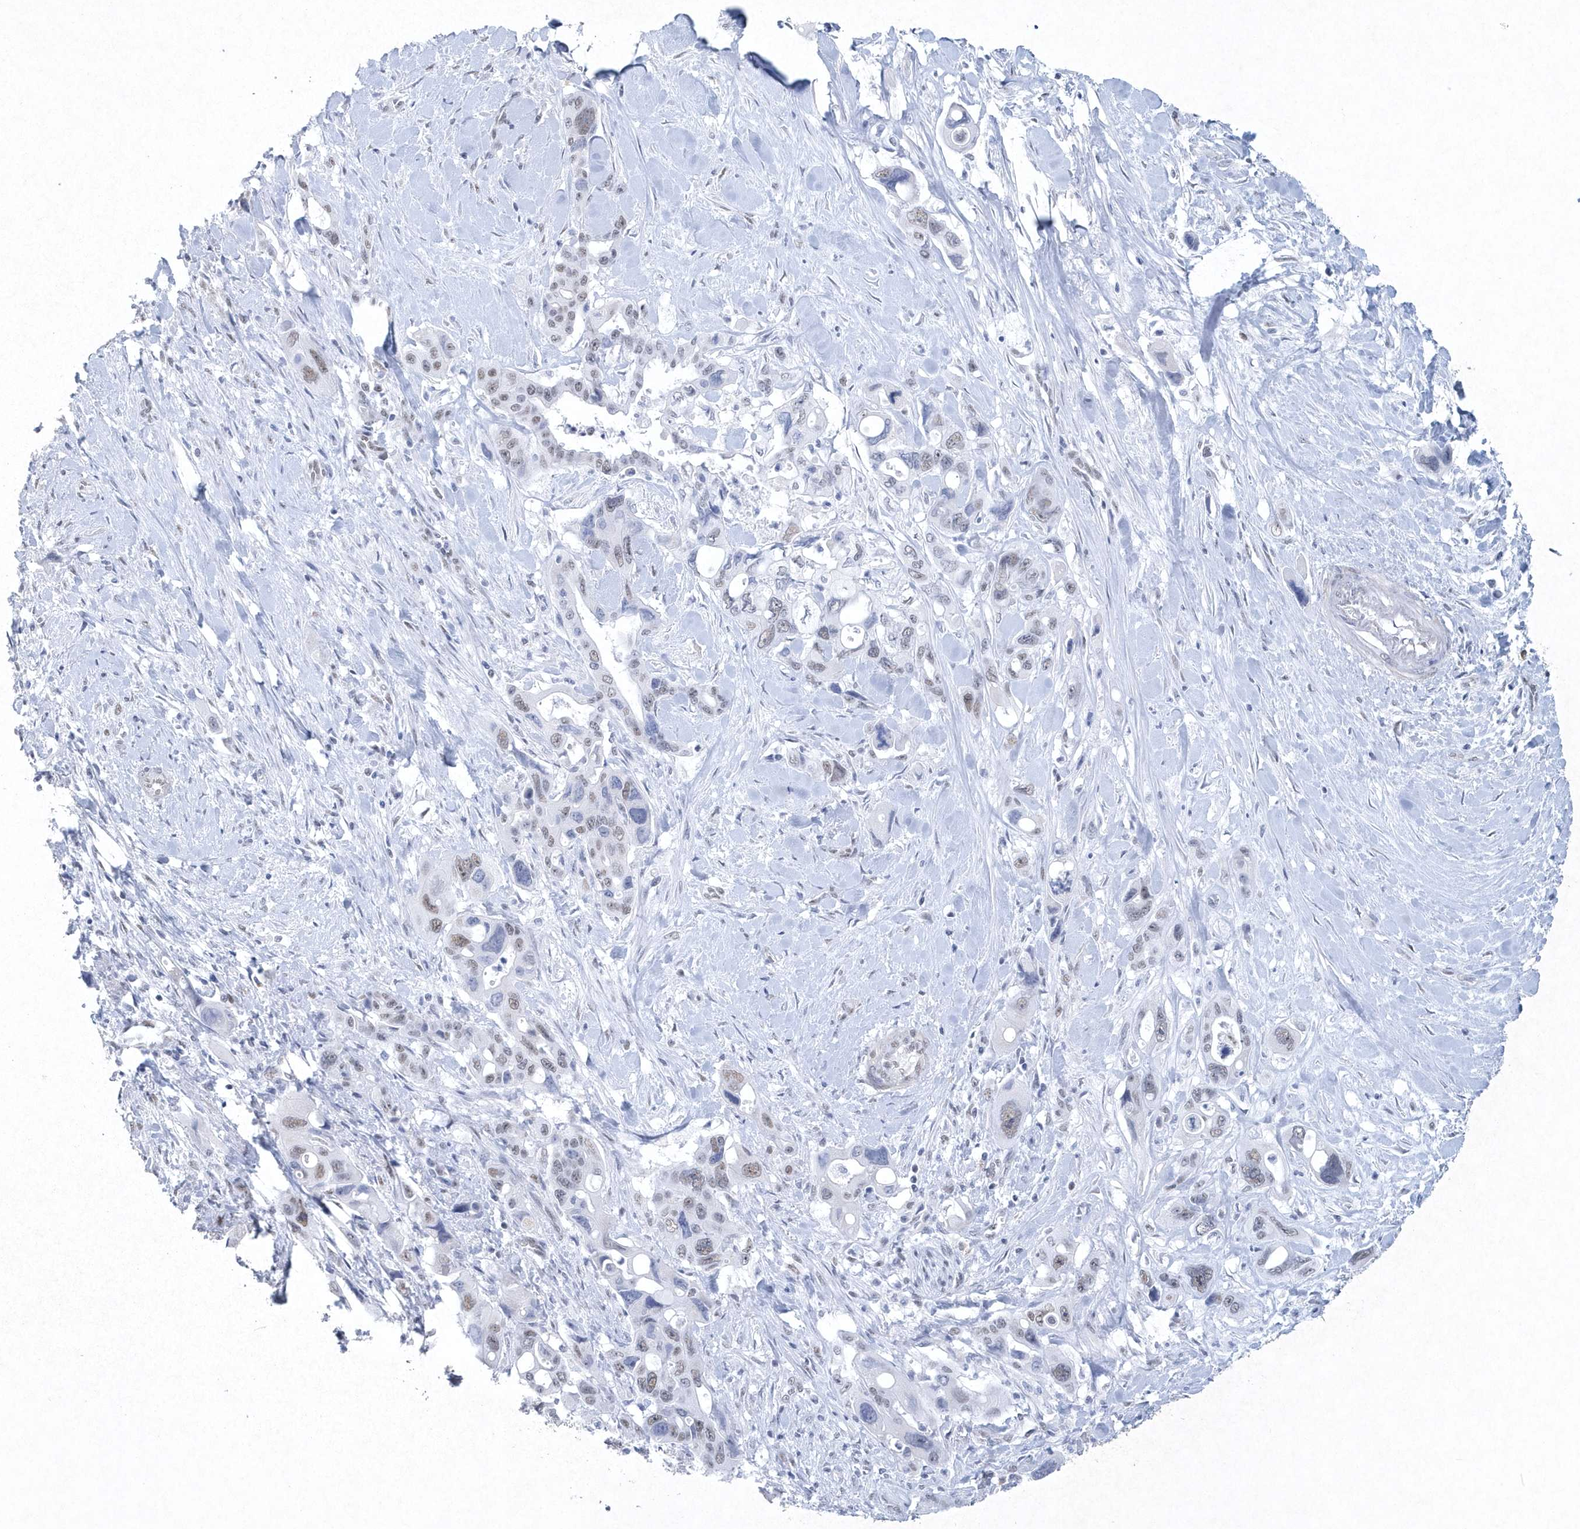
{"staining": {"intensity": "weak", "quantity": "25%-75%", "location": "nuclear"}, "tissue": "pancreatic cancer", "cell_type": "Tumor cells", "image_type": "cancer", "snomed": [{"axis": "morphology", "description": "Adenocarcinoma, NOS"}, {"axis": "topography", "description": "Pancreas"}], "caption": "Pancreatic cancer (adenocarcinoma) stained with DAB immunohistochemistry (IHC) shows low levels of weak nuclear staining in about 25%-75% of tumor cells.", "gene": "DCLRE1A", "patient": {"sex": "male", "age": 46}}